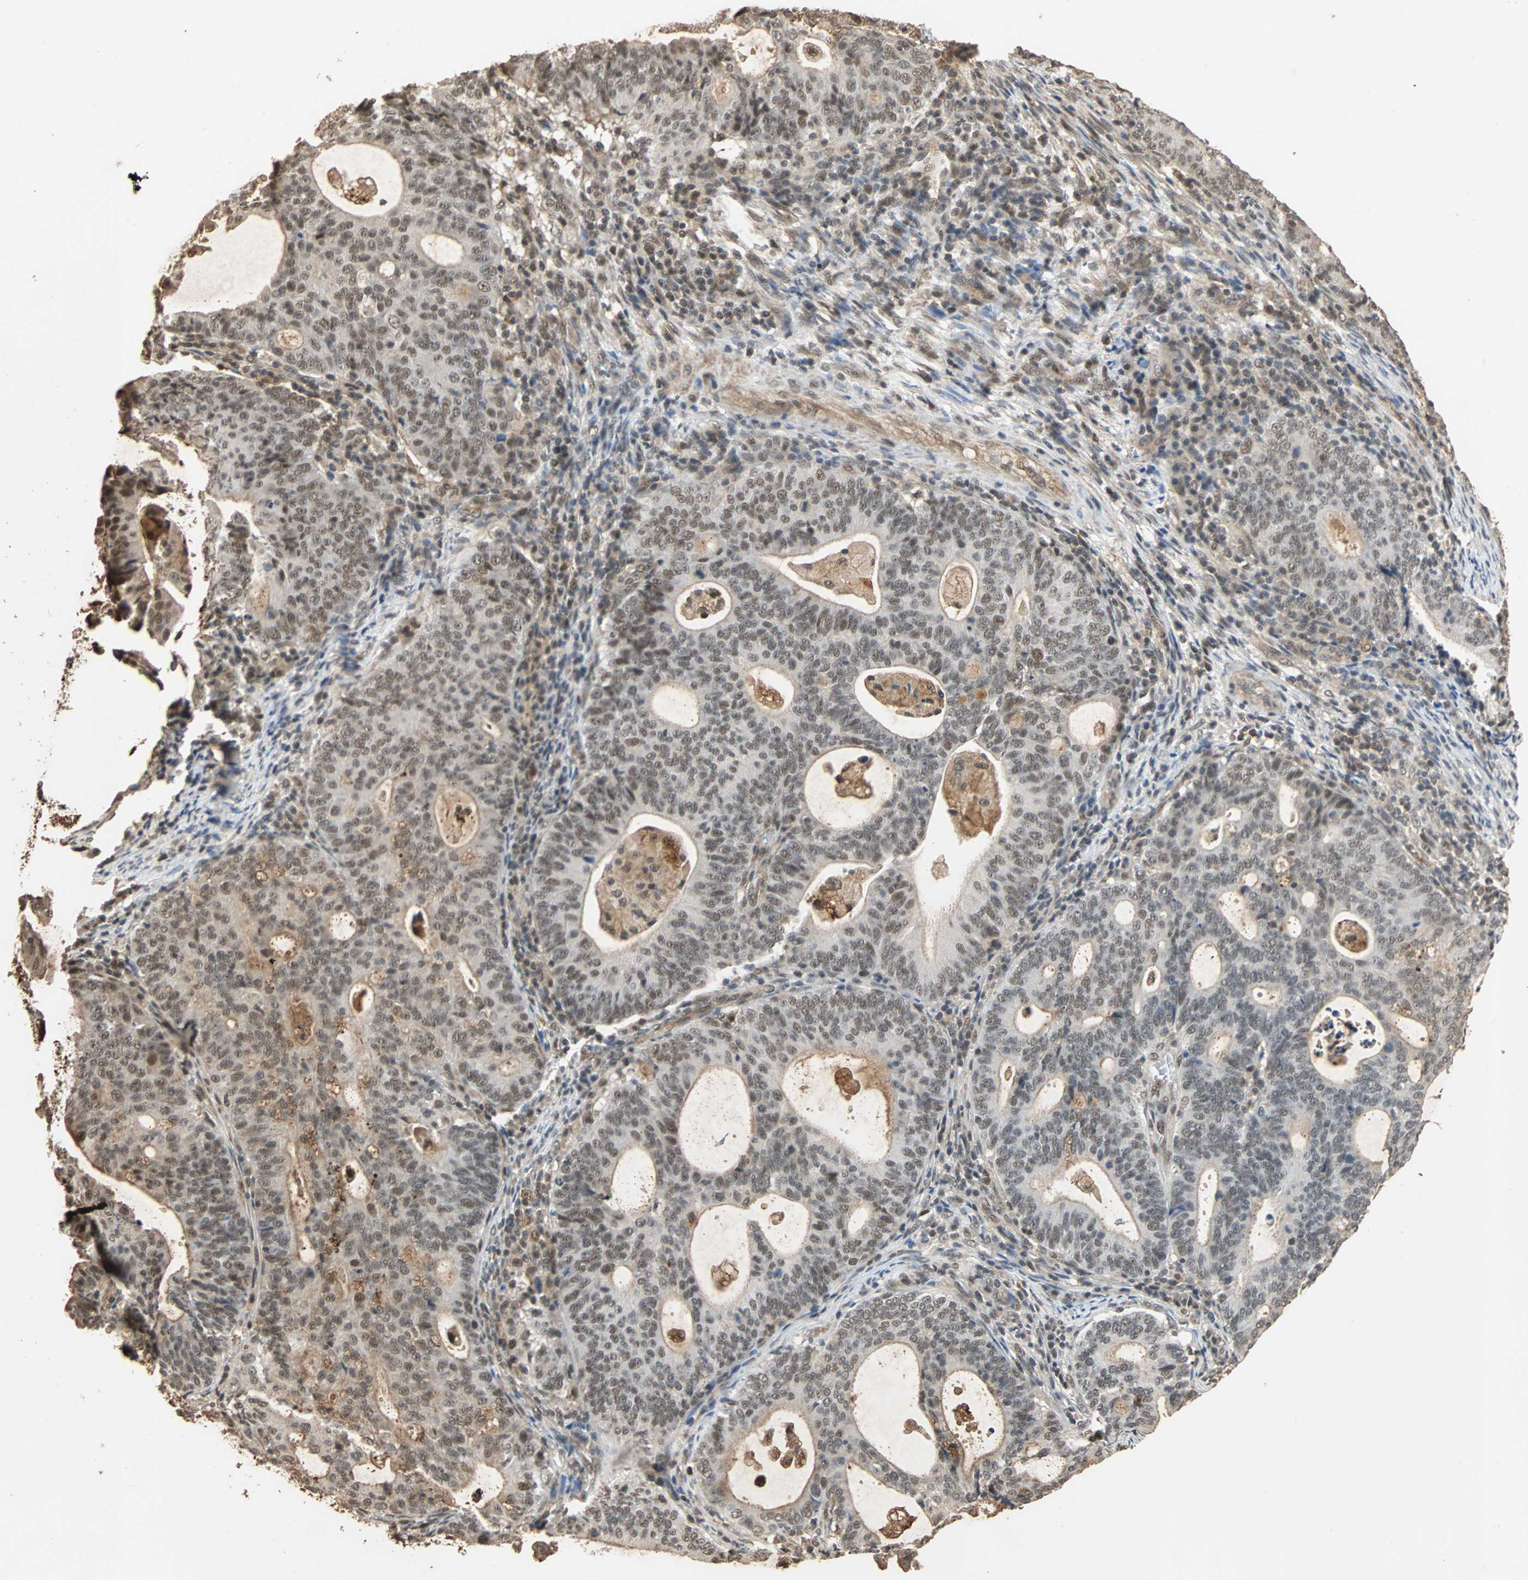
{"staining": {"intensity": "moderate", "quantity": ">75%", "location": "nuclear"}, "tissue": "endometrial cancer", "cell_type": "Tumor cells", "image_type": "cancer", "snomed": [{"axis": "morphology", "description": "Adenocarcinoma, NOS"}, {"axis": "topography", "description": "Uterus"}], "caption": "Protein expression analysis of endometrial cancer (adenocarcinoma) shows moderate nuclear expression in approximately >75% of tumor cells. (Stains: DAB in brown, nuclei in blue, Microscopy: brightfield microscopy at high magnification).", "gene": "CDC5L", "patient": {"sex": "female", "age": 83}}